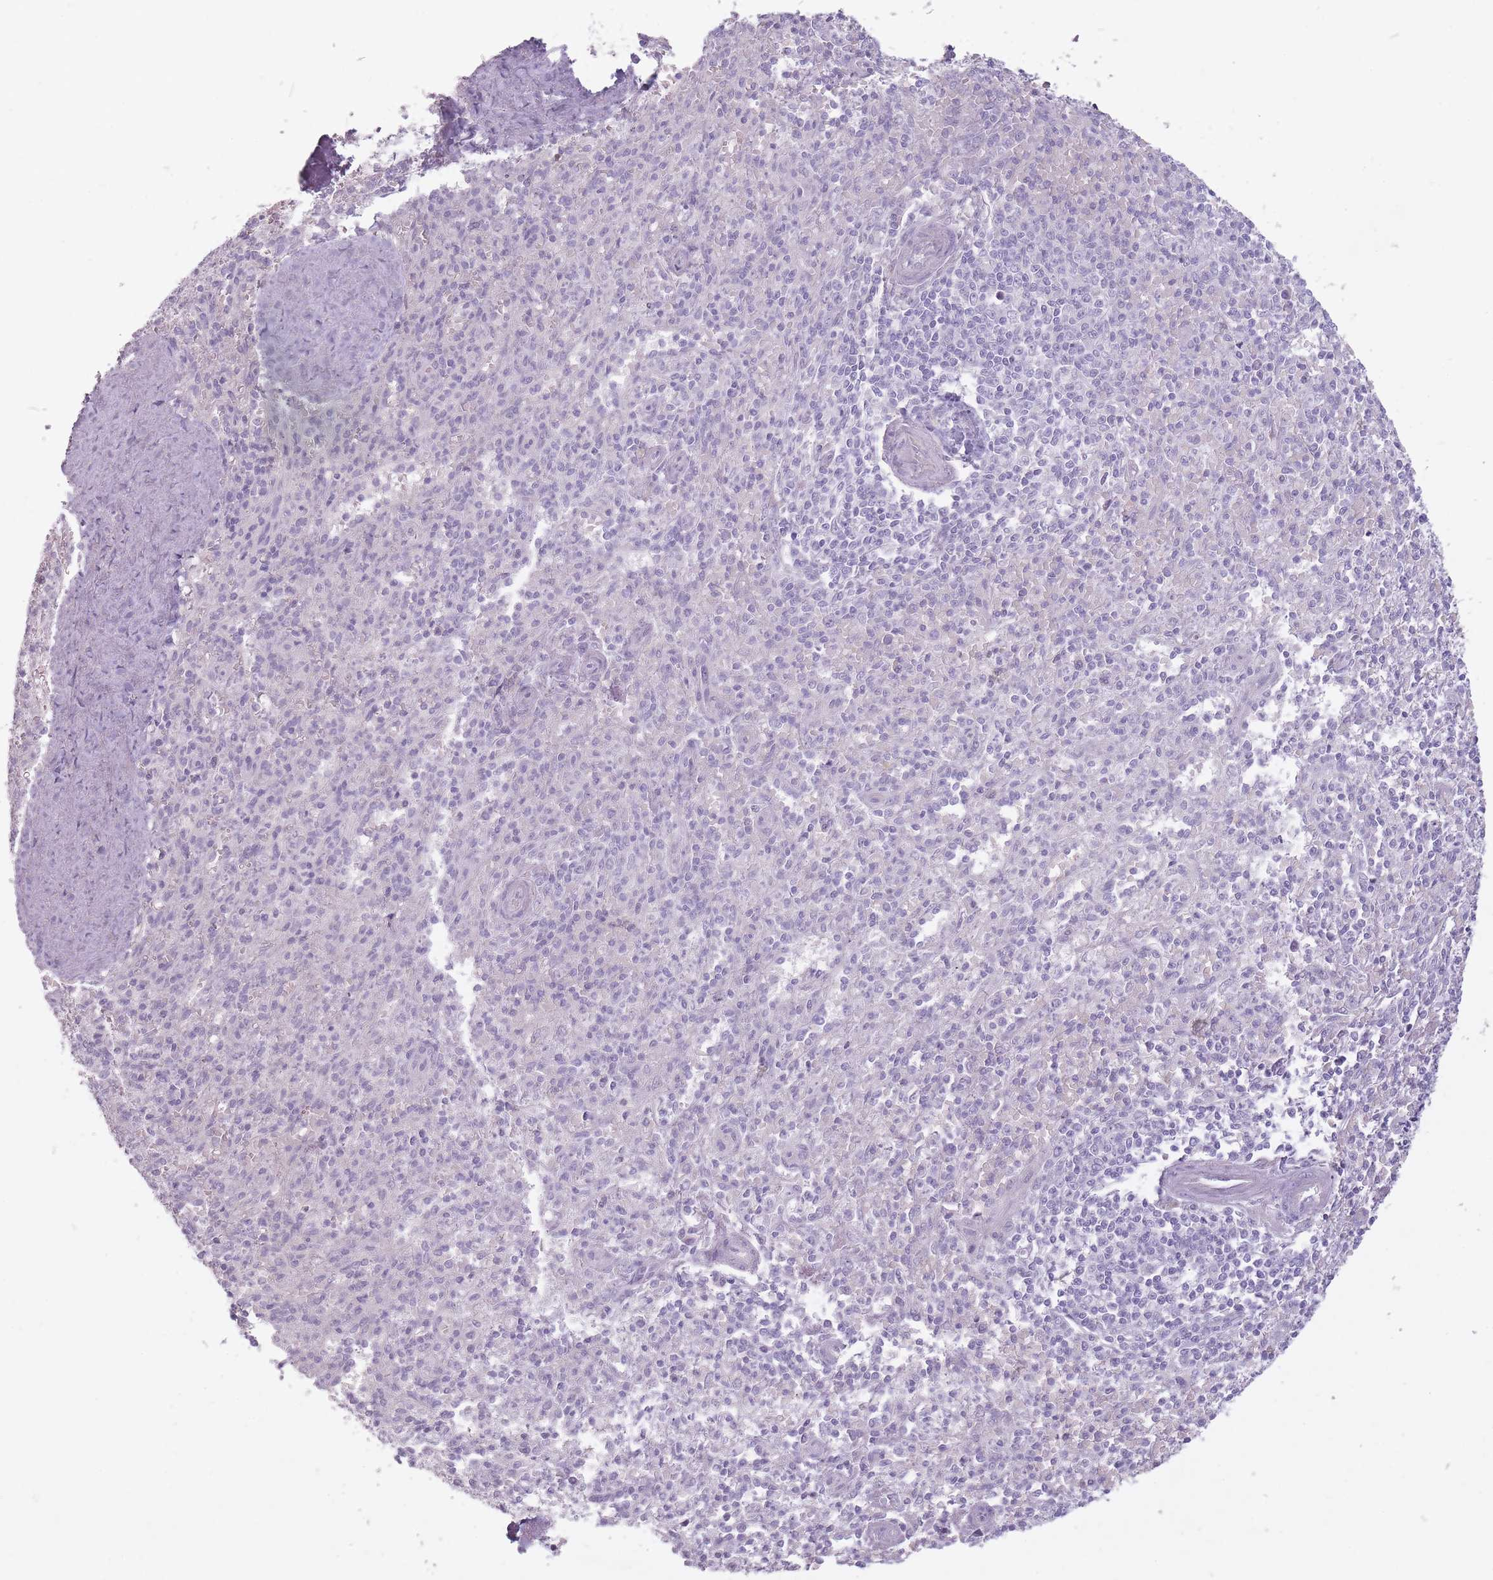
{"staining": {"intensity": "negative", "quantity": "none", "location": "none"}, "tissue": "spleen", "cell_type": "Cells in red pulp", "image_type": "normal", "snomed": [{"axis": "morphology", "description": "Normal tissue, NOS"}, {"axis": "topography", "description": "Spleen"}], "caption": "This is an immunohistochemistry micrograph of normal human spleen. There is no positivity in cells in red pulp.", "gene": "FAM43B", "patient": {"sex": "female", "age": 70}}